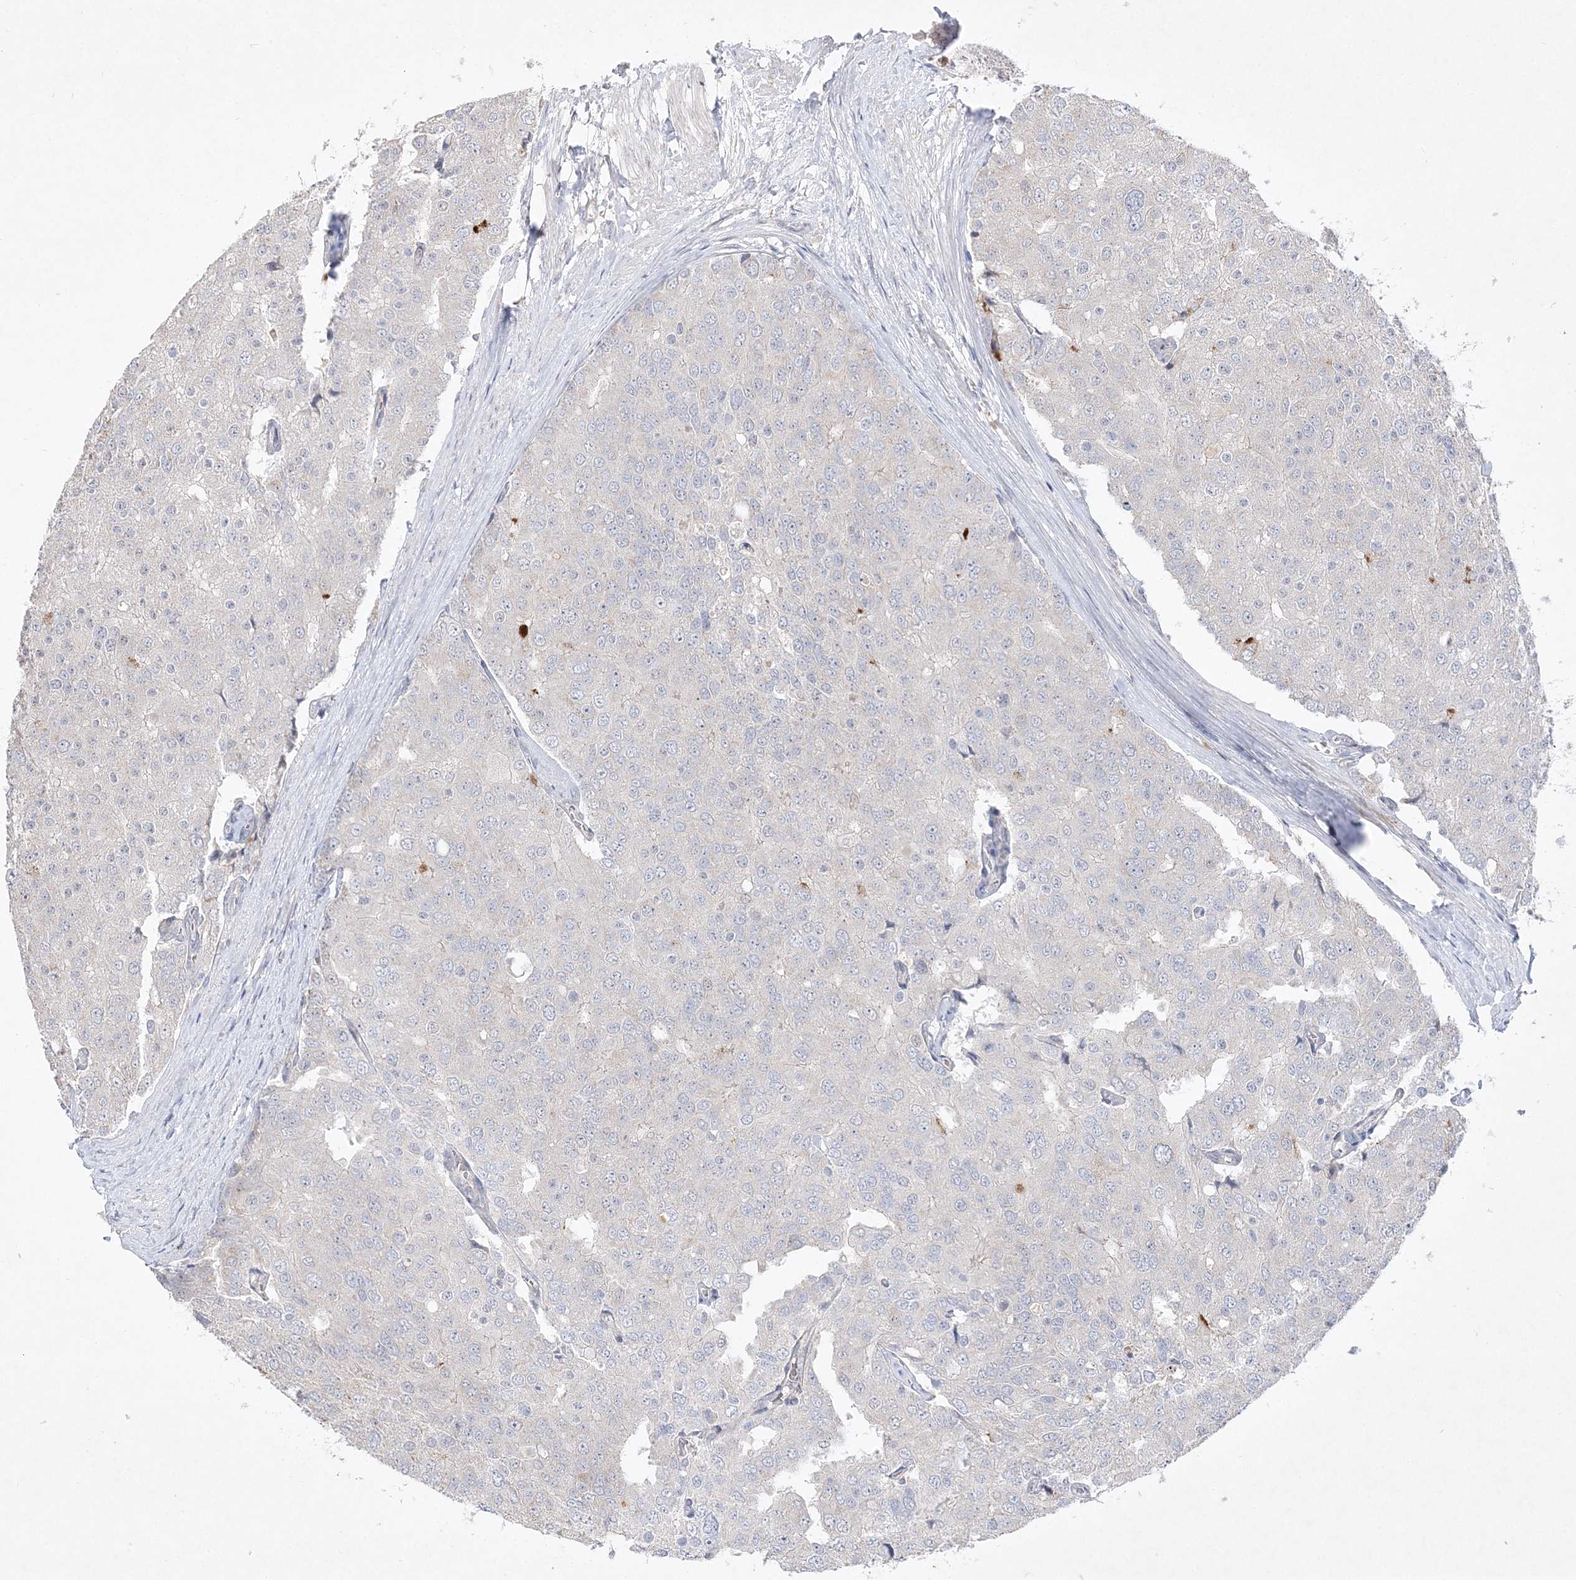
{"staining": {"intensity": "negative", "quantity": "none", "location": "none"}, "tissue": "prostate cancer", "cell_type": "Tumor cells", "image_type": "cancer", "snomed": [{"axis": "morphology", "description": "Adenocarcinoma, High grade"}, {"axis": "topography", "description": "Prostate"}], "caption": "The photomicrograph exhibits no staining of tumor cells in prostate high-grade adenocarcinoma.", "gene": "CLNK", "patient": {"sex": "male", "age": 50}}